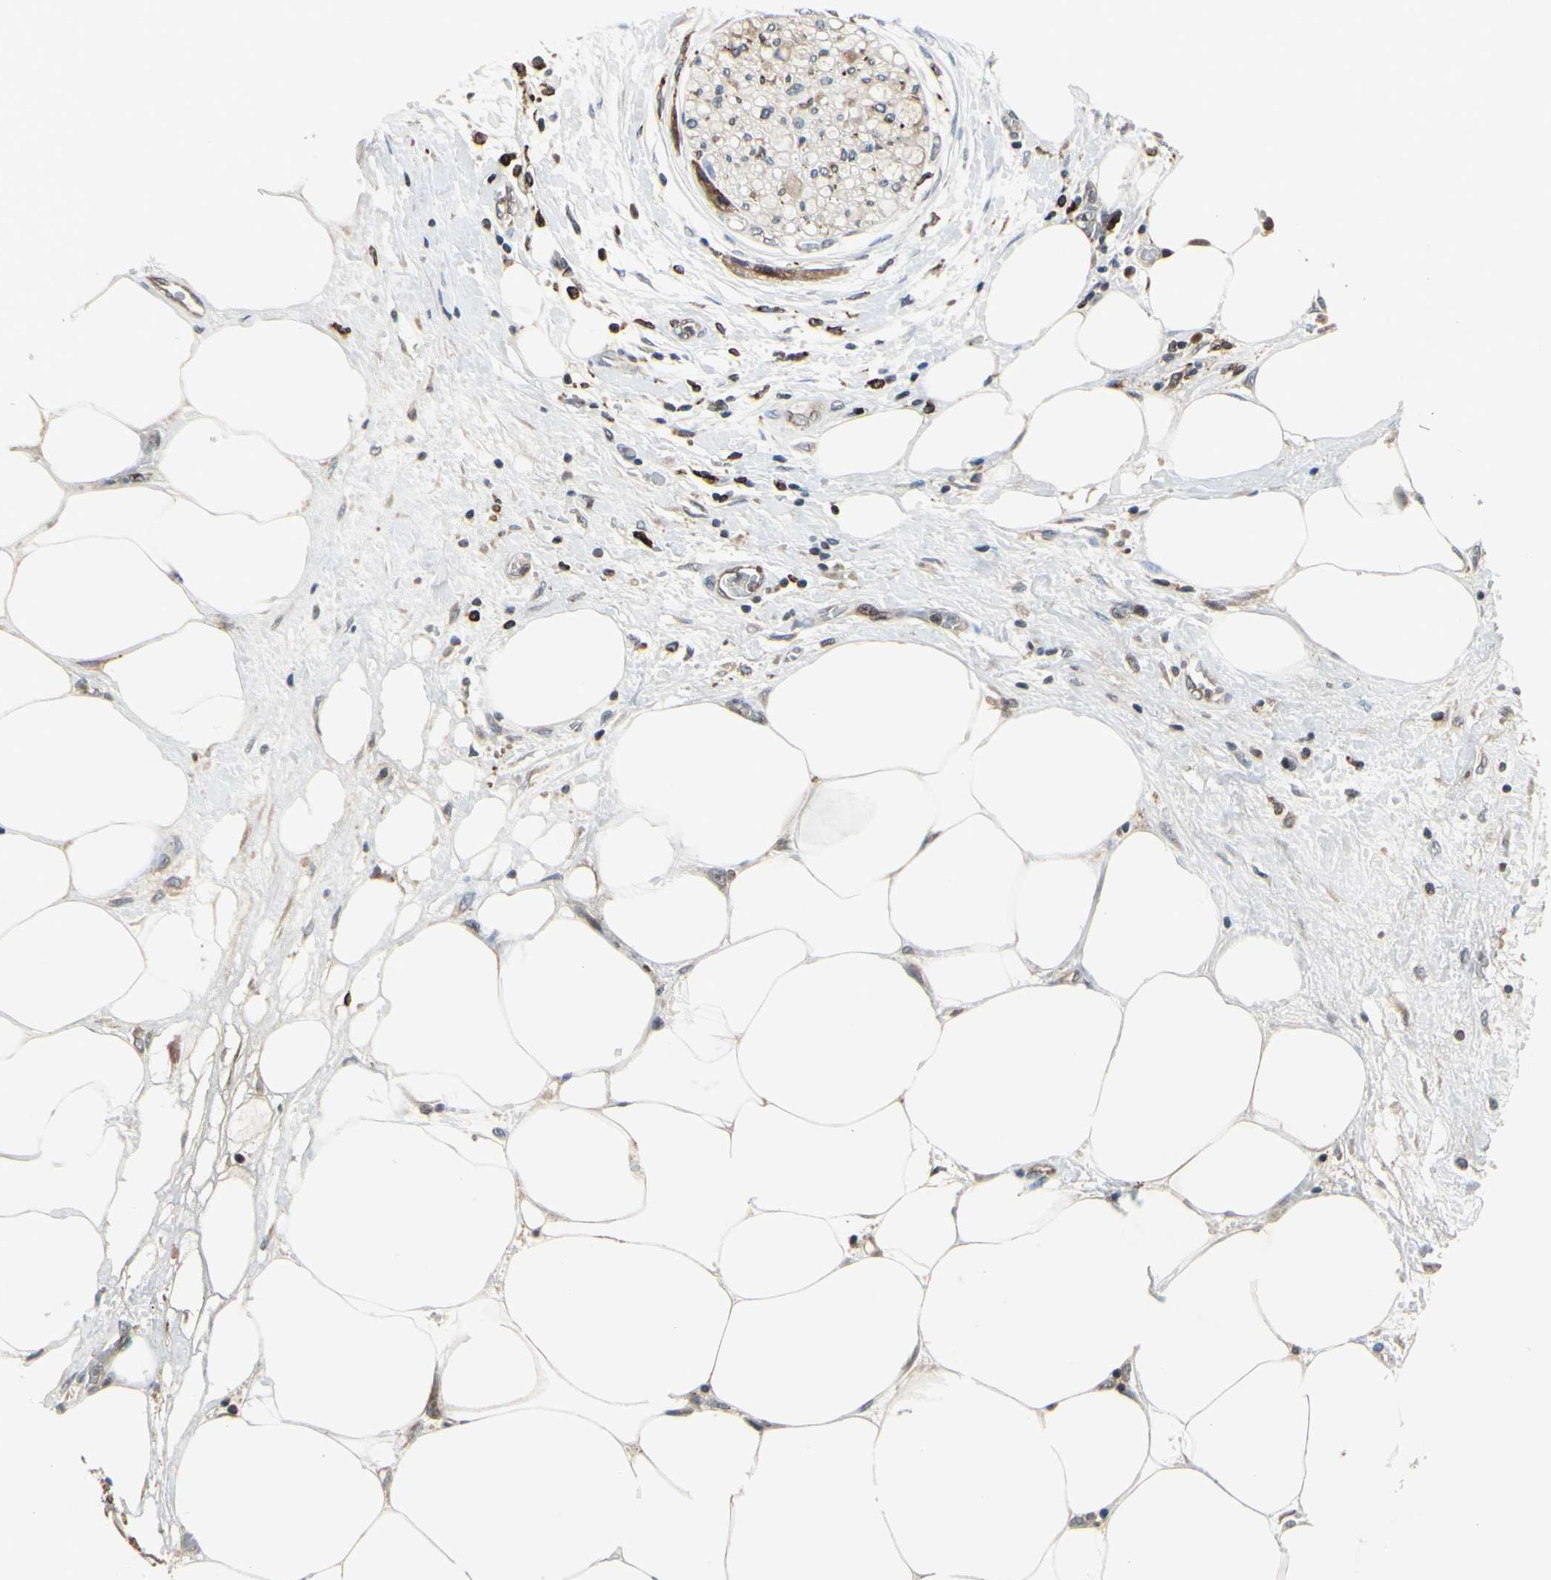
{"staining": {"intensity": "negative", "quantity": "none", "location": "none"}, "tissue": "pancreatic cancer", "cell_type": "Tumor cells", "image_type": "cancer", "snomed": [{"axis": "morphology", "description": "Adenocarcinoma, NOS"}, {"axis": "topography", "description": "Pancreas"}], "caption": "Protein analysis of pancreatic cancer displays no significant expression in tumor cells. (Brightfield microscopy of DAB (3,3'-diaminobenzidine) immunohistochemistry (IHC) at high magnification).", "gene": "PLXNA2", "patient": {"sex": "male", "age": 70}}